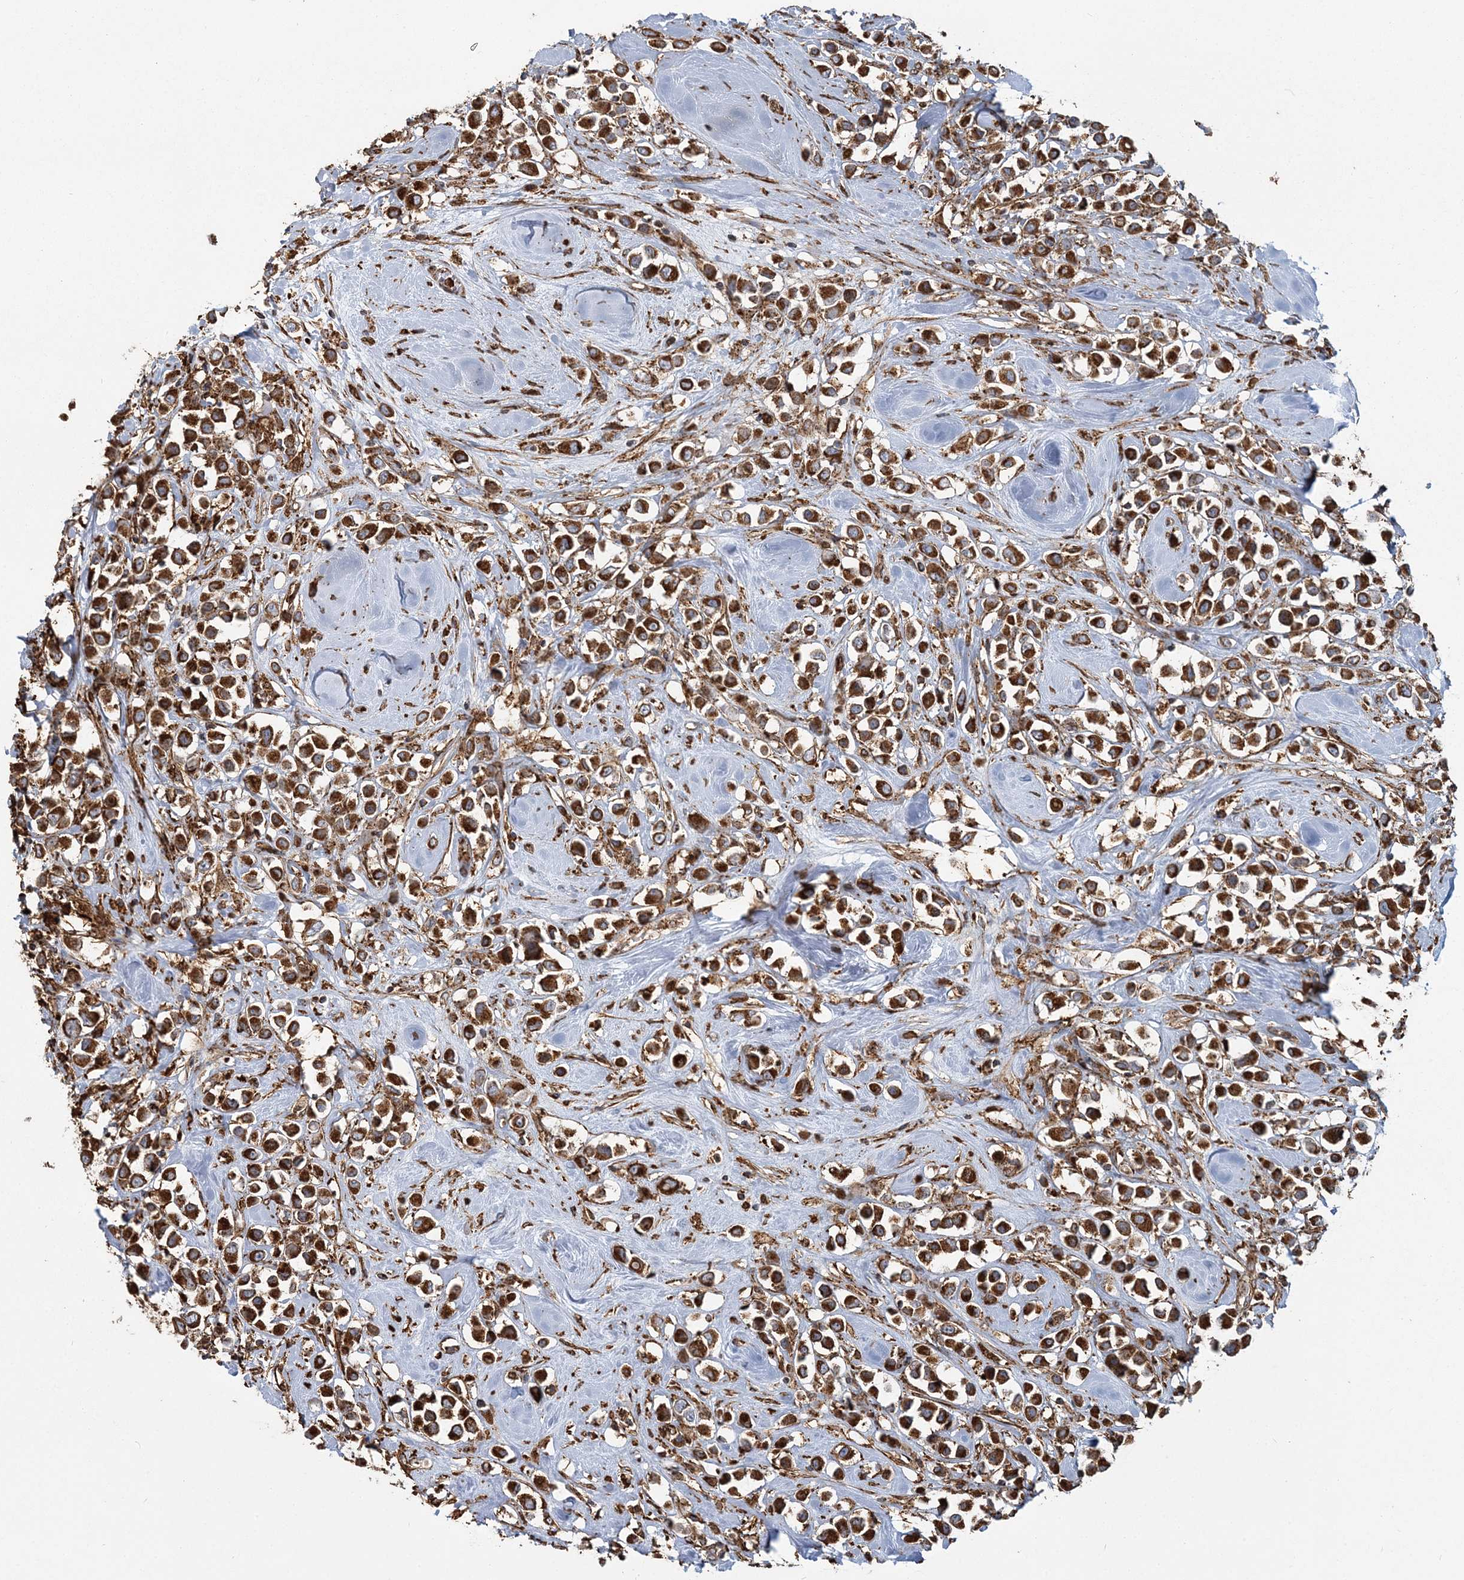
{"staining": {"intensity": "strong", "quantity": ">75%", "location": "cytoplasmic/membranous"}, "tissue": "breast cancer", "cell_type": "Tumor cells", "image_type": "cancer", "snomed": [{"axis": "morphology", "description": "Duct carcinoma"}, {"axis": "topography", "description": "Breast"}], "caption": "Immunohistochemistry (IHC) staining of invasive ductal carcinoma (breast), which displays high levels of strong cytoplasmic/membranous staining in approximately >75% of tumor cells indicating strong cytoplasmic/membranous protein expression. The staining was performed using DAB (3,3'-diaminobenzidine) (brown) for protein detection and nuclei were counterstained in hematoxylin (blue).", "gene": "TRAF3IP2", "patient": {"sex": "female", "age": 61}}